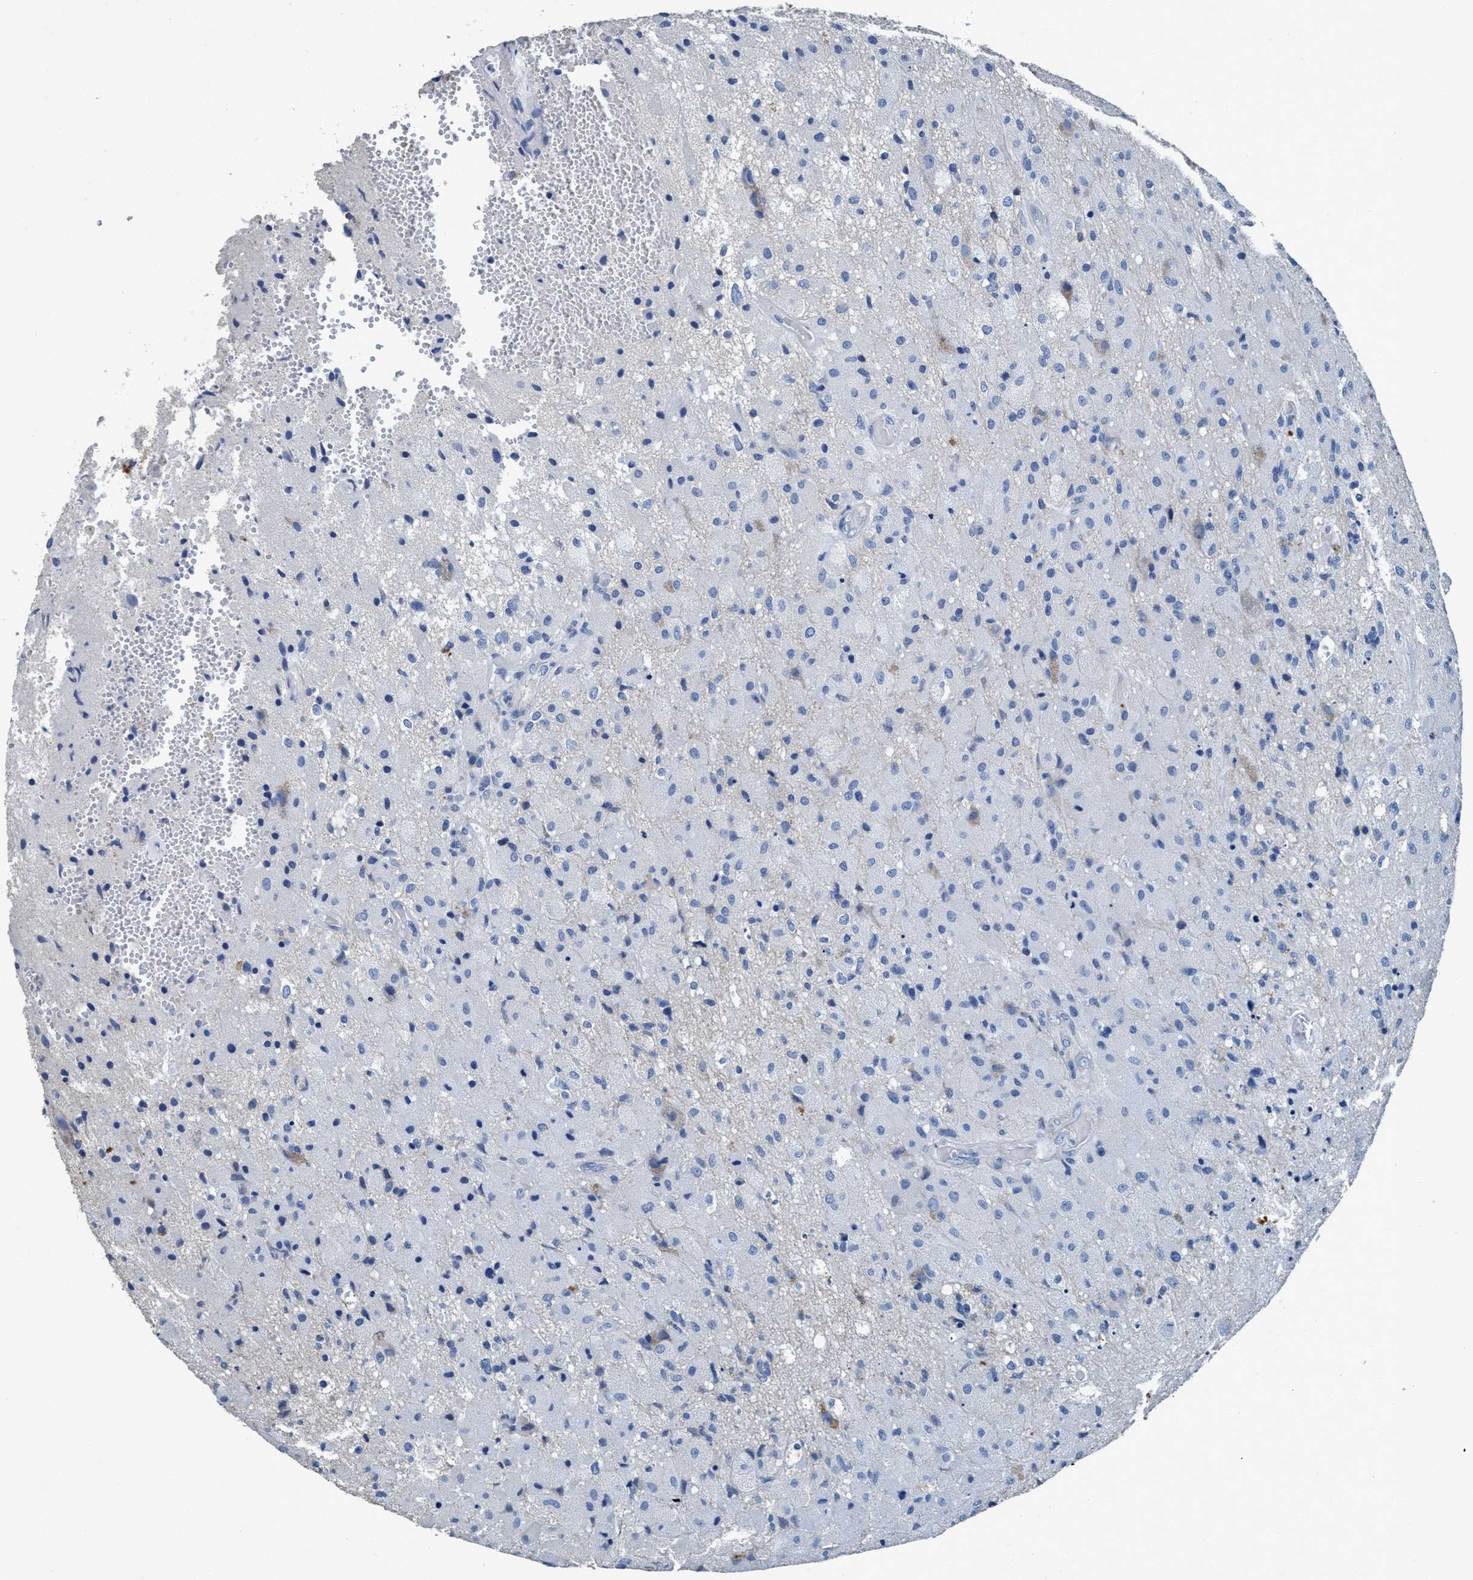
{"staining": {"intensity": "negative", "quantity": "none", "location": "none"}, "tissue": "glioma", "cell_type": "Tumor cells", "image_type": "cancer", "snomed": [{"axis": "morphology", "description": "Normal tissue, NOS"}, {"axis": "morphology", "description": "Glioma, malignant, High grade"}, {"axis": "topography", "description": "Cerebral cortex"}], "caption": "Protein analysis of malignant glioma (high-grade) exhibits no significant expression in tumor cells.", "gene": "ANKFN1", "patient": {"sex": "male", "age": 77}}